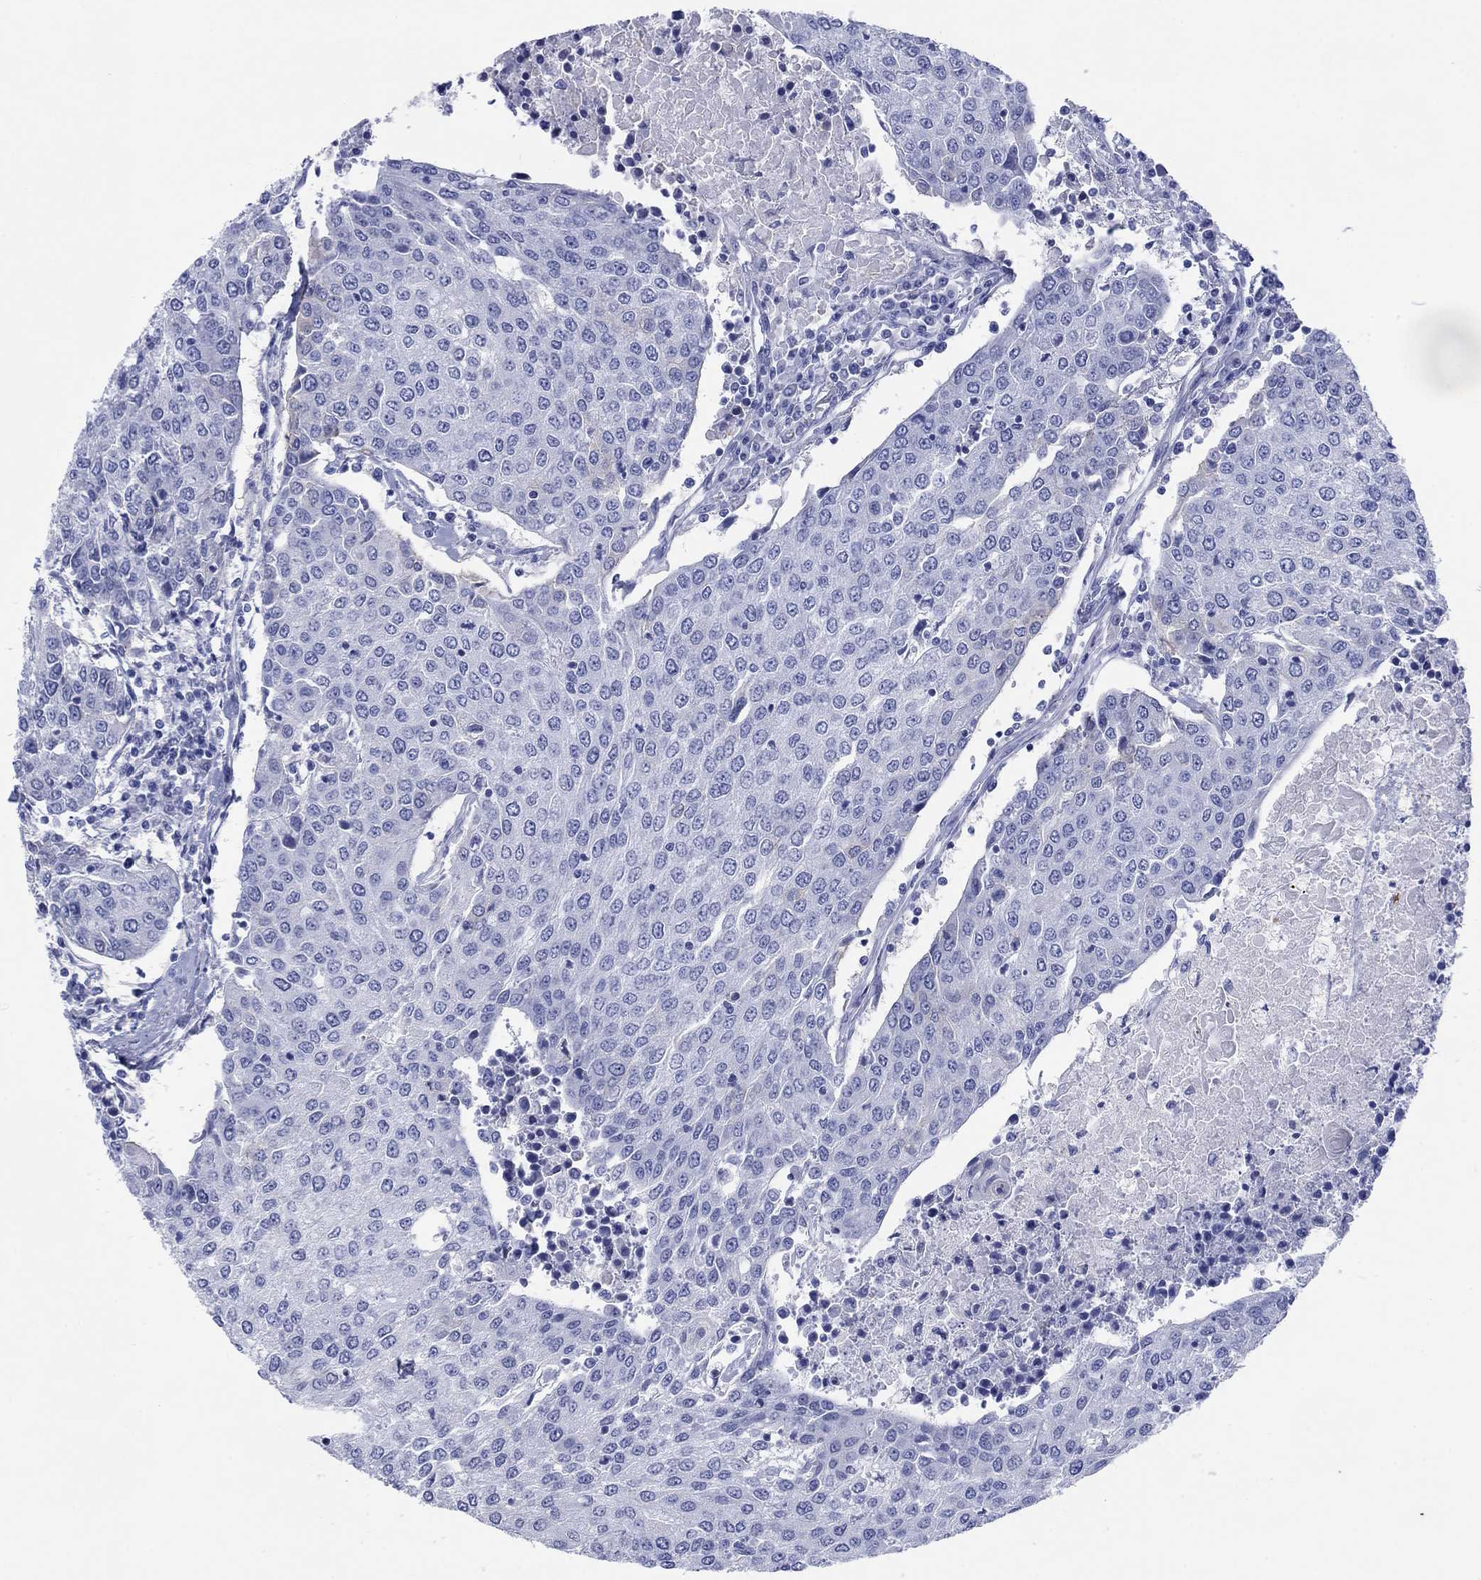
{"staining": {"intensity": "negative", "quantity": "none", "location": "none"}, "tissue": "urothelial cancer", "cell_type": "Tumor cells", "image_type": "cancer", "snomed": [{"axis": "morphology", "description": "Urothelial carcinoma, High grade"}, {"axis": "topography", "description": "Urinary bladder"}], "caption": "Human urothelial cancer stained for a protein using immunohistochemistry (IHC) displays no expression in tumor cells.", "gene": "ATP1B1", "patient": {"sex": "female", "age": 85}}